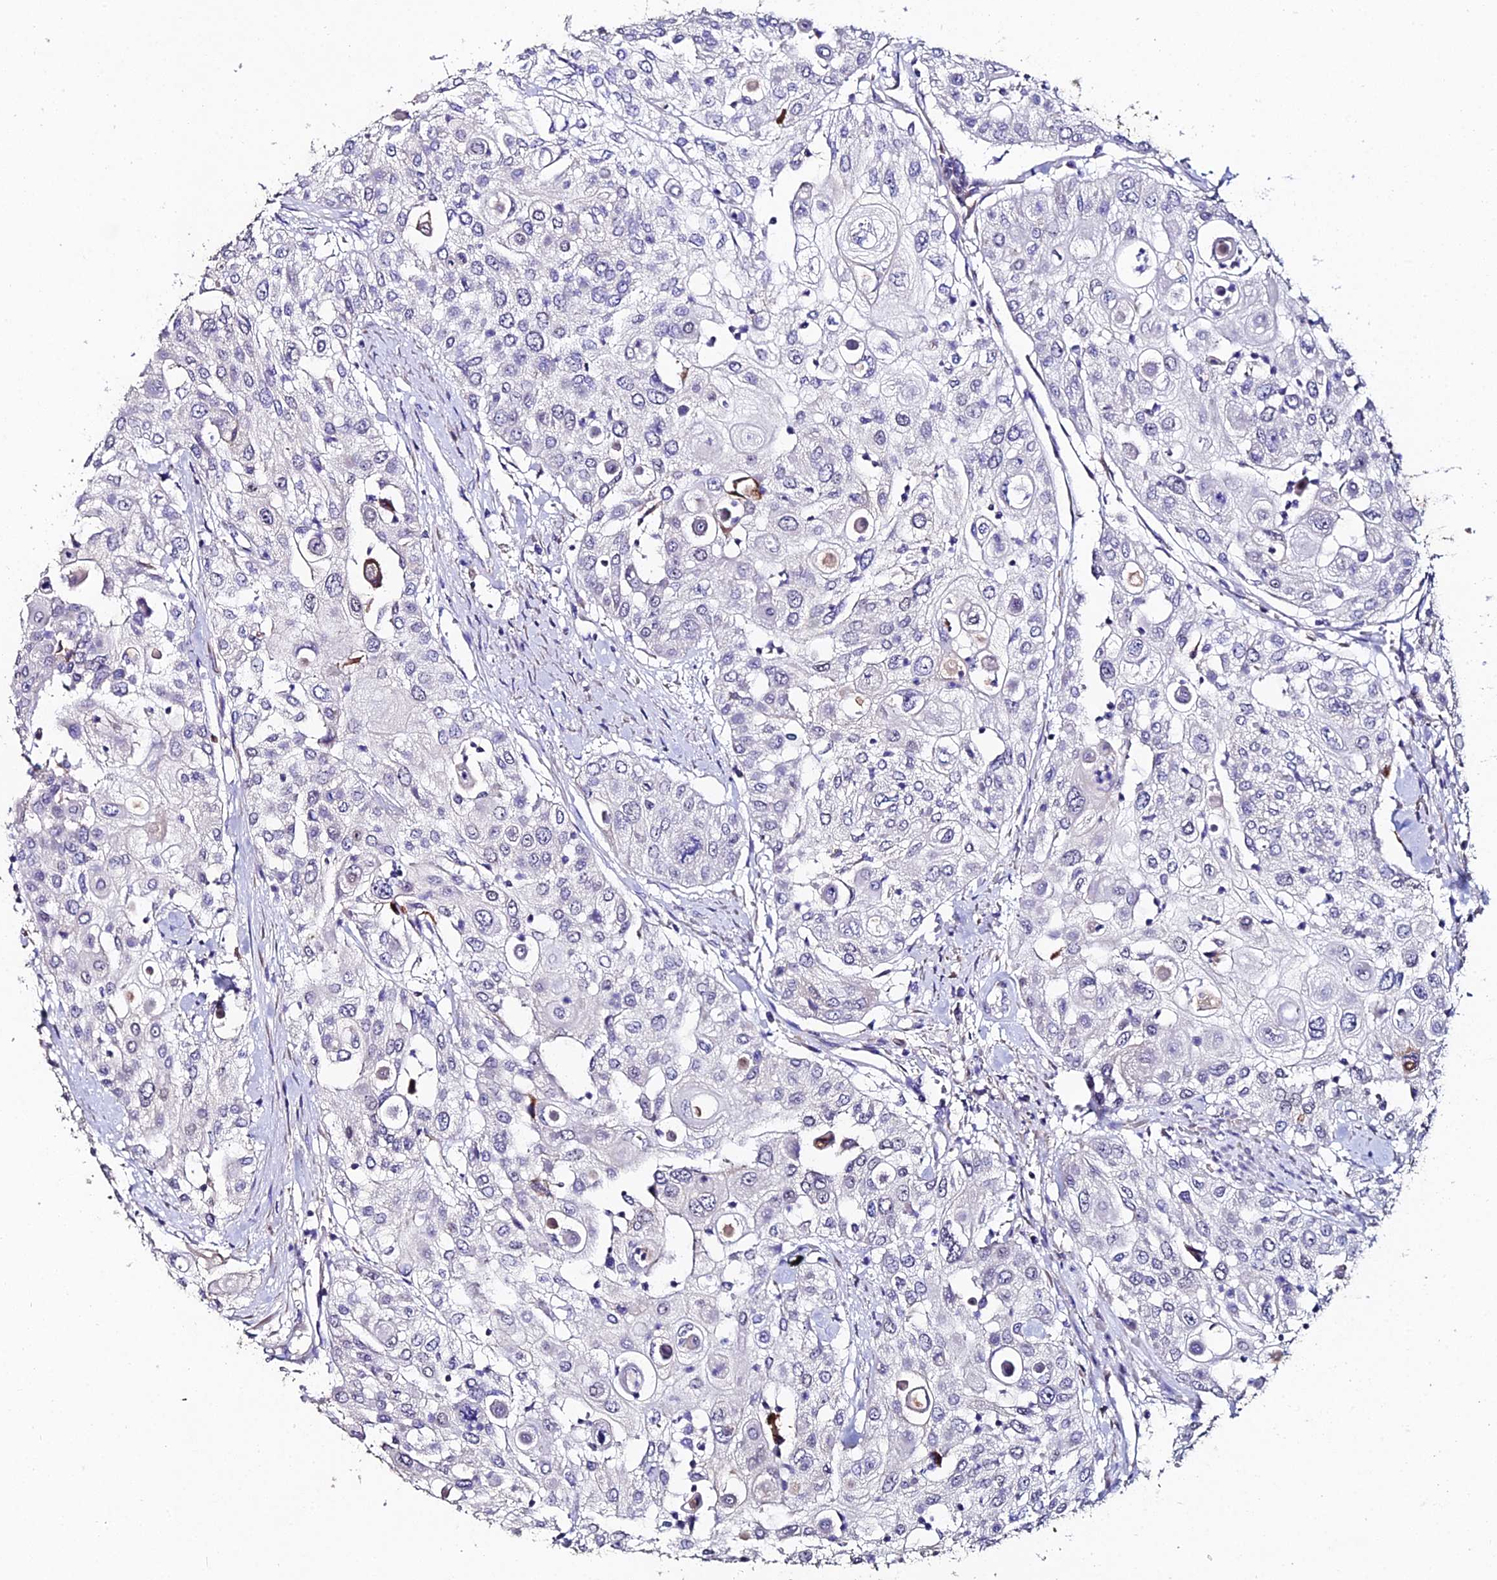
{"staining": {"intensity": "negative", "quantity": "none", "location": "none"}, "tissue": "urothelial cancer", "cell_type": "Tumor cells", "image_type": "cancer", "snomed": [{"axis": "morphology", "description": "Urothelial carcinoma, High grade"}, {"axis": "topography", "description": "Urinary bladder"}], "caption": "High power microscopy photomicrograph of an immunohistochemistry micrograph of urothelial cancer, revealing no significant positivity in tumor cells.", "gene": "ESRRG", "patient": {"sex": "female", "age": 79}}